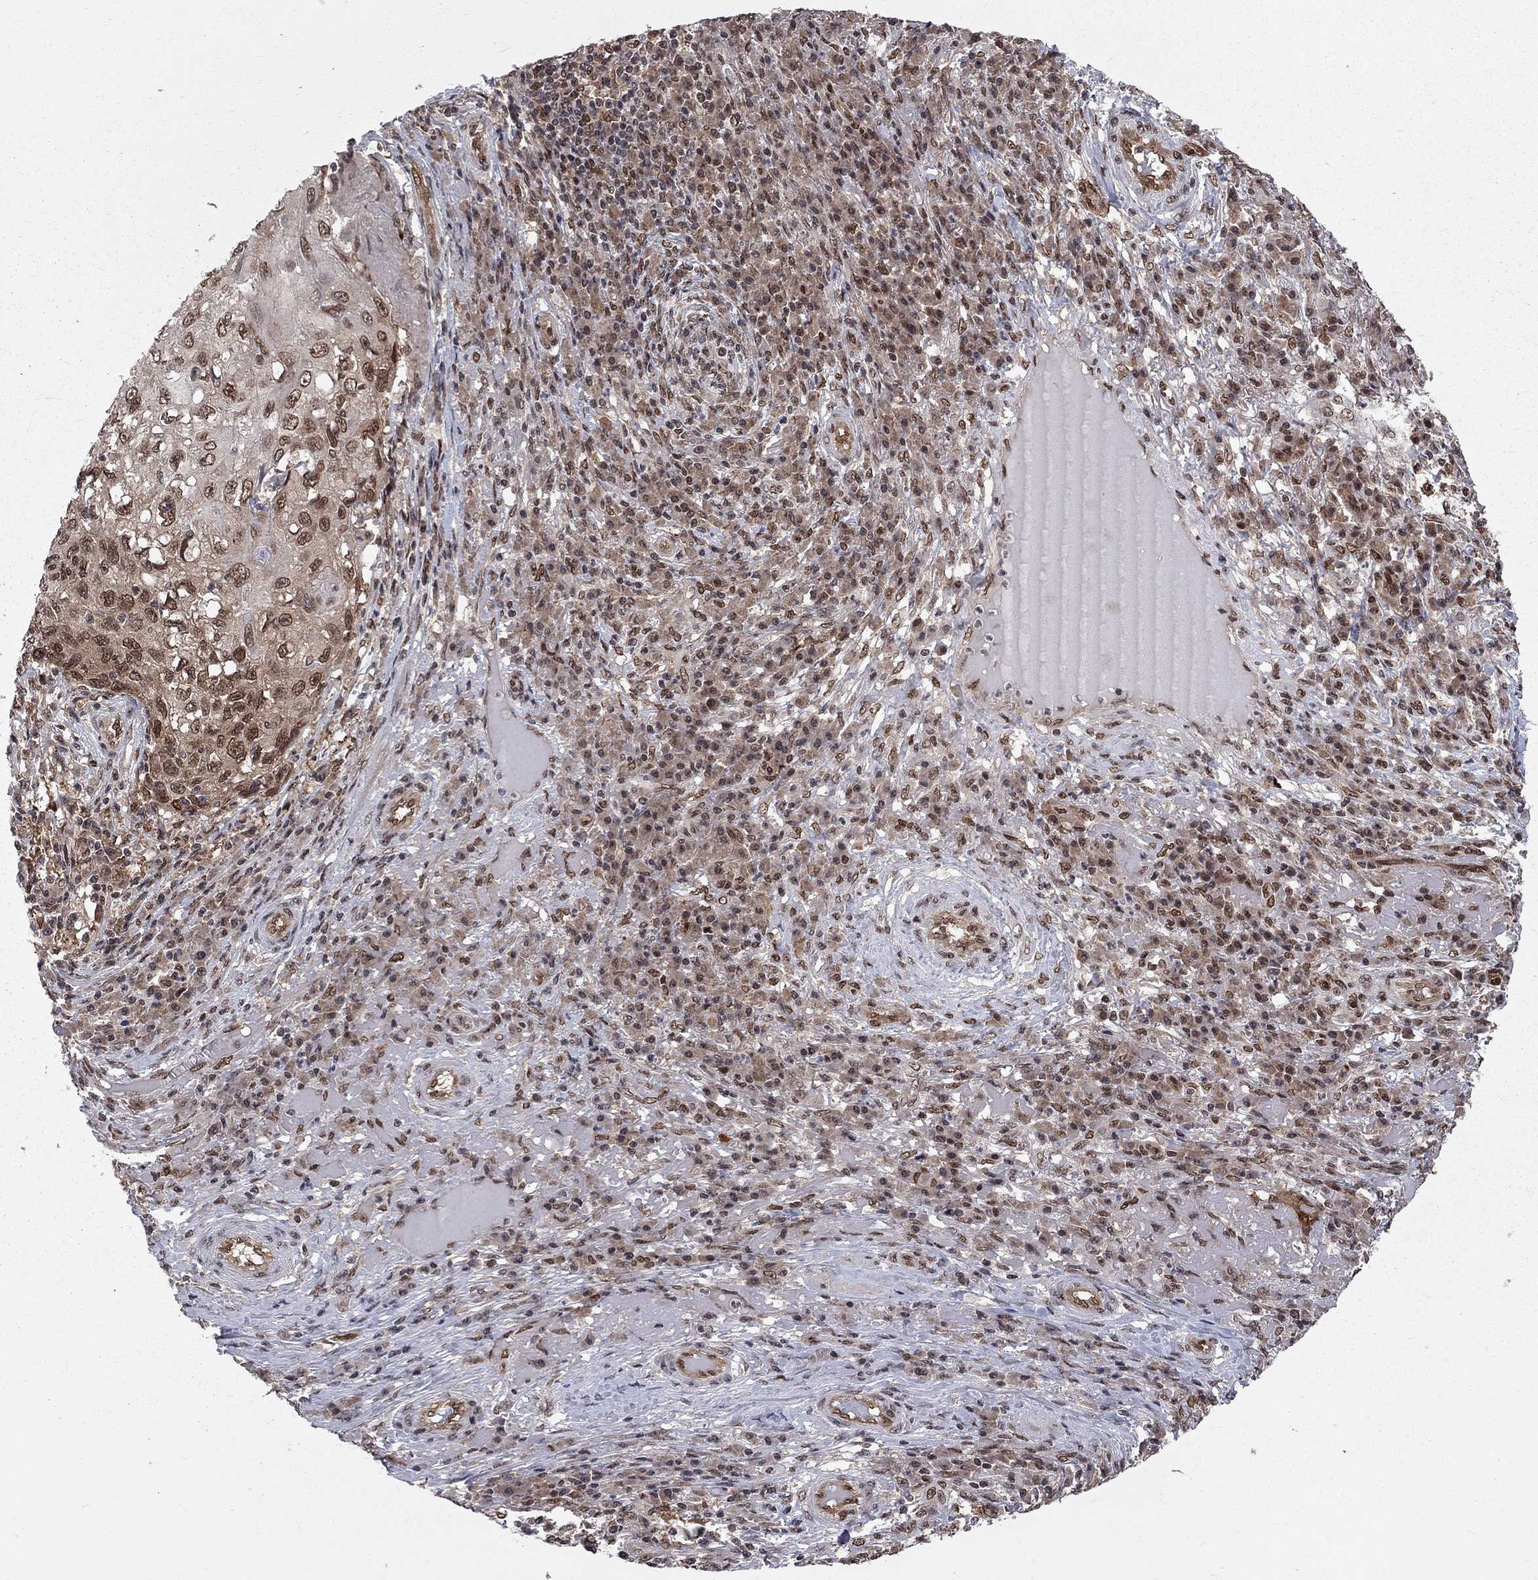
{"staining": {"intensity": "strong", "quantity": ">75%", "location": "nuclear"}, "tissue": "skin cancer", "cell_type": "Tumor cells", "image_type": "cancer", "snomed": [{"axis": "morphology", "description": "Squamous cell carcinoma, NOS"}, {"axis": "topography", "description": "Skin"}], "caption": "IHC histopathology image of neoplastic tissue: human squamous cell carcinoma (skin) stained using IHC displays high levels of strong protein expression localized specifically in the nuclear of tumor cells, appearing as a nuclear brown color.", "gene": "SAP30L", "patient": {"sex": "male", "age": 92}}